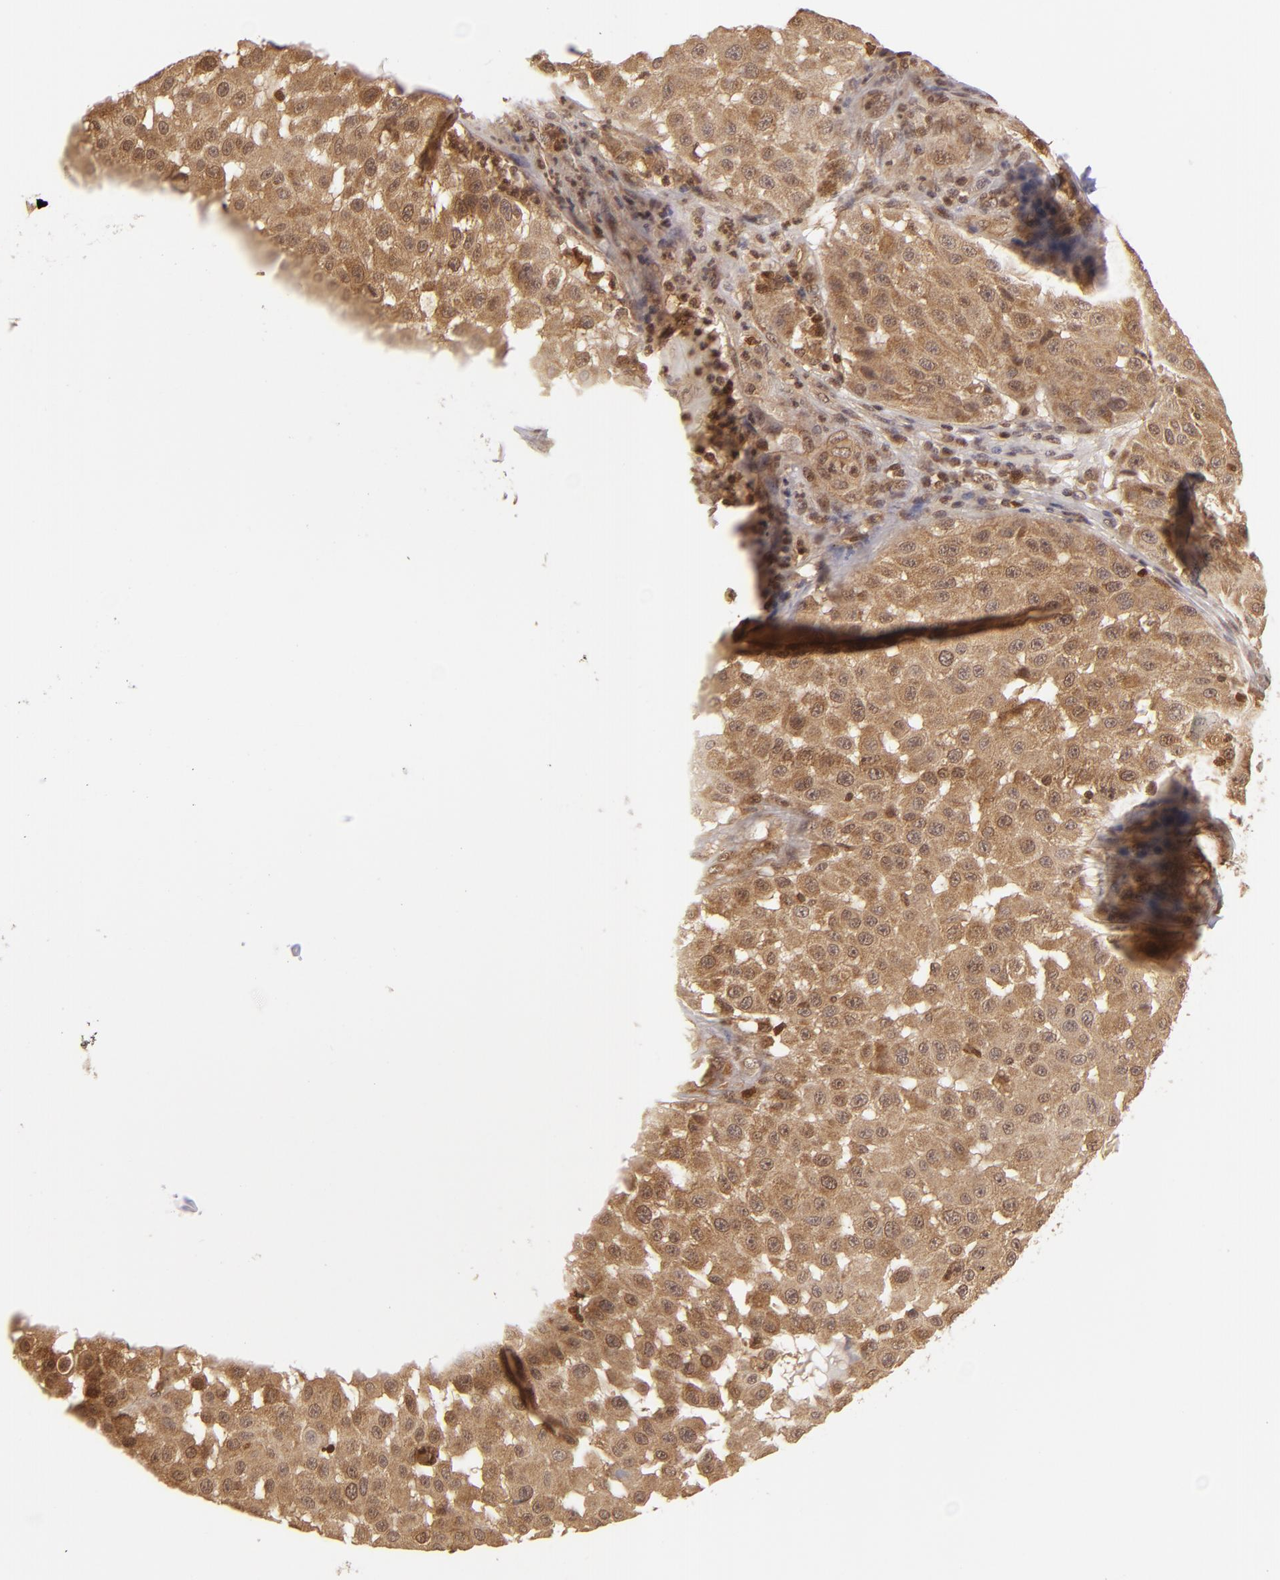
{"staining": {"intensity": "strong", "quantity": ">75%", "location": "cytoplasmic/membranous,nuclear"}, "tissue": "melanoma", "cell_type": "Tumor cells", "image_type": "cancer", "snomed": [{"axis": "morphology", "description": "Malignant melanoma, NOS"}, {"axis": "topography", "description": "Skin"}], "caption": "This micrograph shows immunohistochemistry (IHC) staining of human melanoma, with high strong cytoplasmic/membranous and nuclear staining in approximately >75% of tumor cells.", "gene": "ZBTB33", "patient": {"sex": "female", "age": 64}}